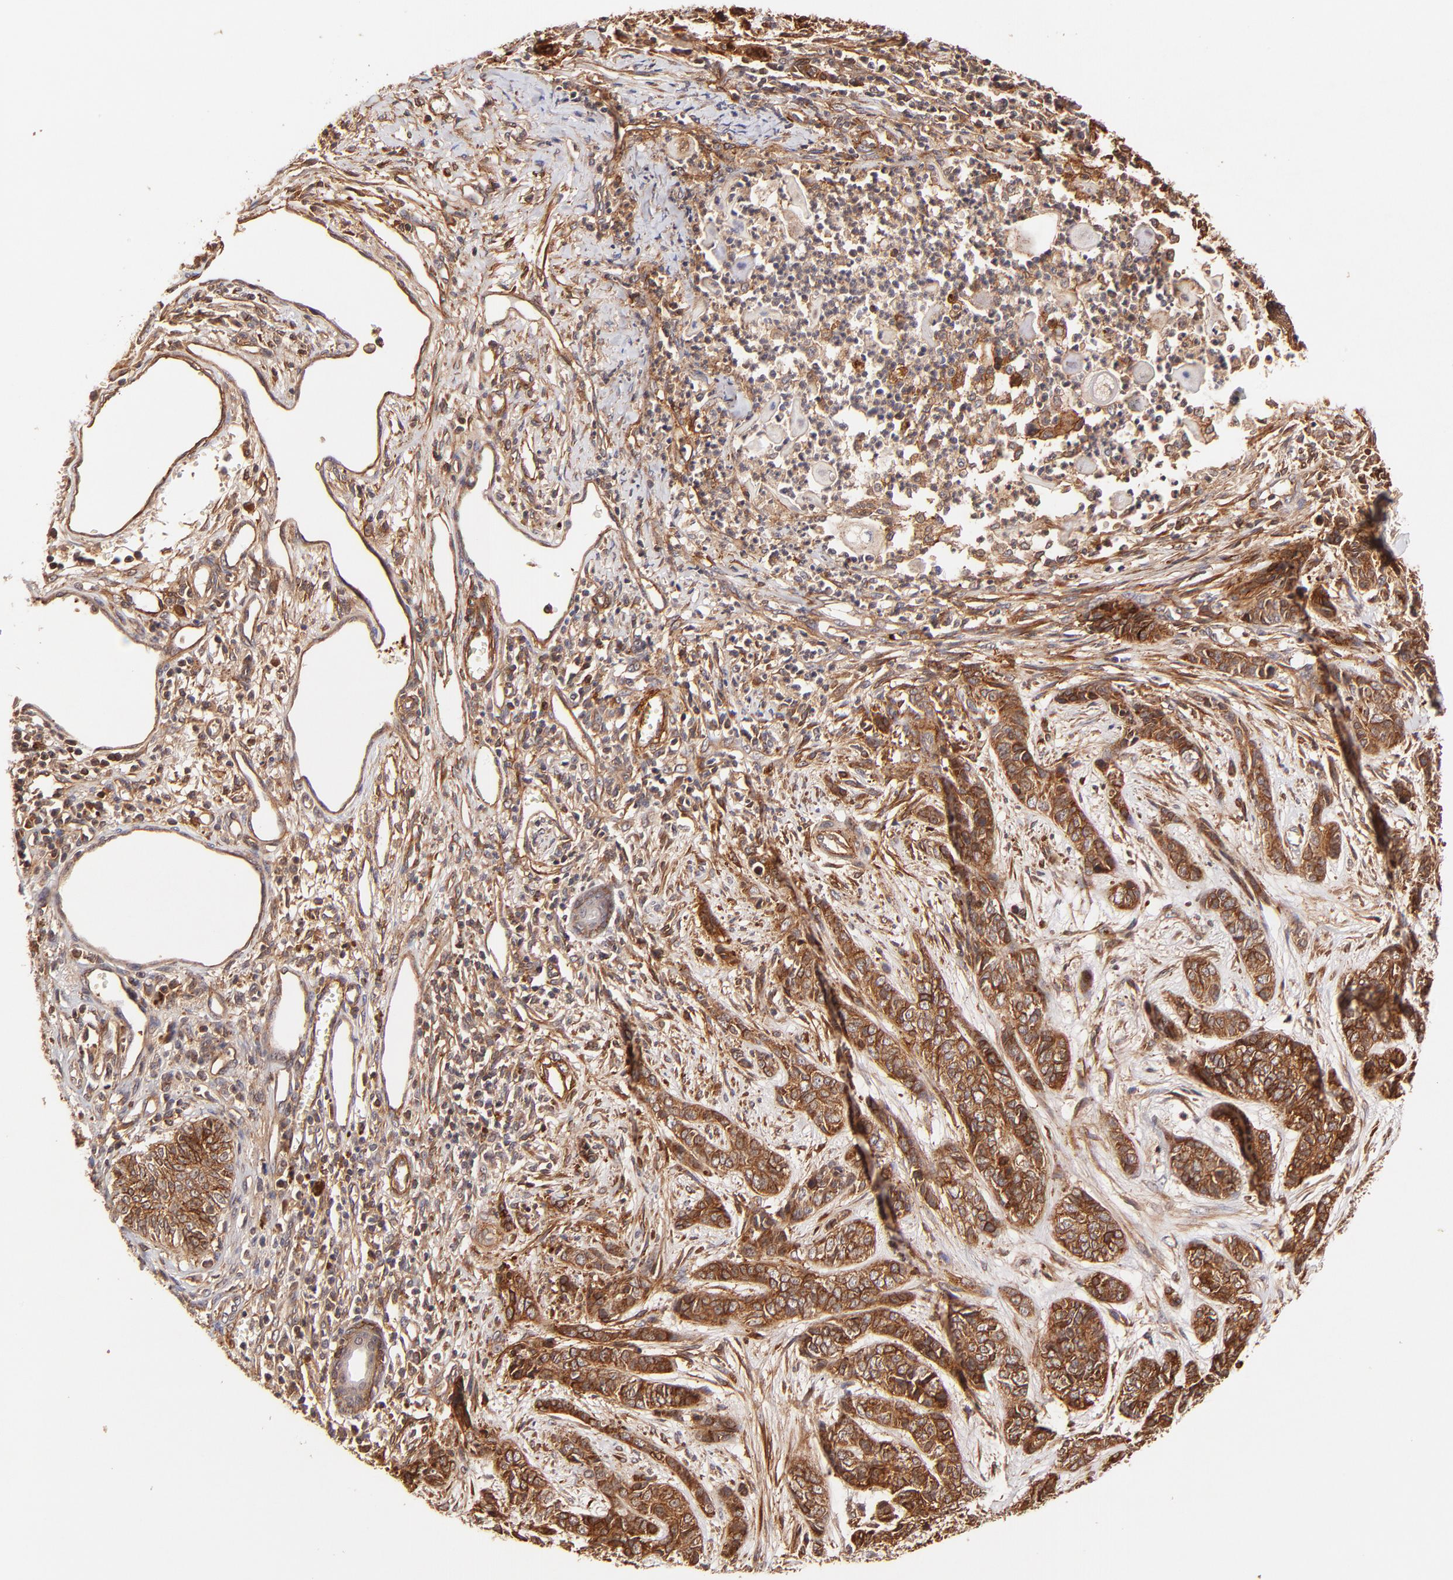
{"staining": {"intensity": "strong", "quantity": ">75%", "location": "cytoplasmic/membranous"}, "tissue": "skin cancer", "cell_type": "Tumor cells", "image_type": "cancer", "snomed": [{"axis": "morphology", "description": "Basal cell carcinoma"}, {"axis": "topography", "description": "Skin"}], "caption": "Protein staining by immunohistochemistry demonstrates strong cytoplasmic/membranous expression in about >75% of tumor cells in skin basal cell carcinoma.", "gene": "ITGB1", "patient": {"sex": "female", "age": 64}}